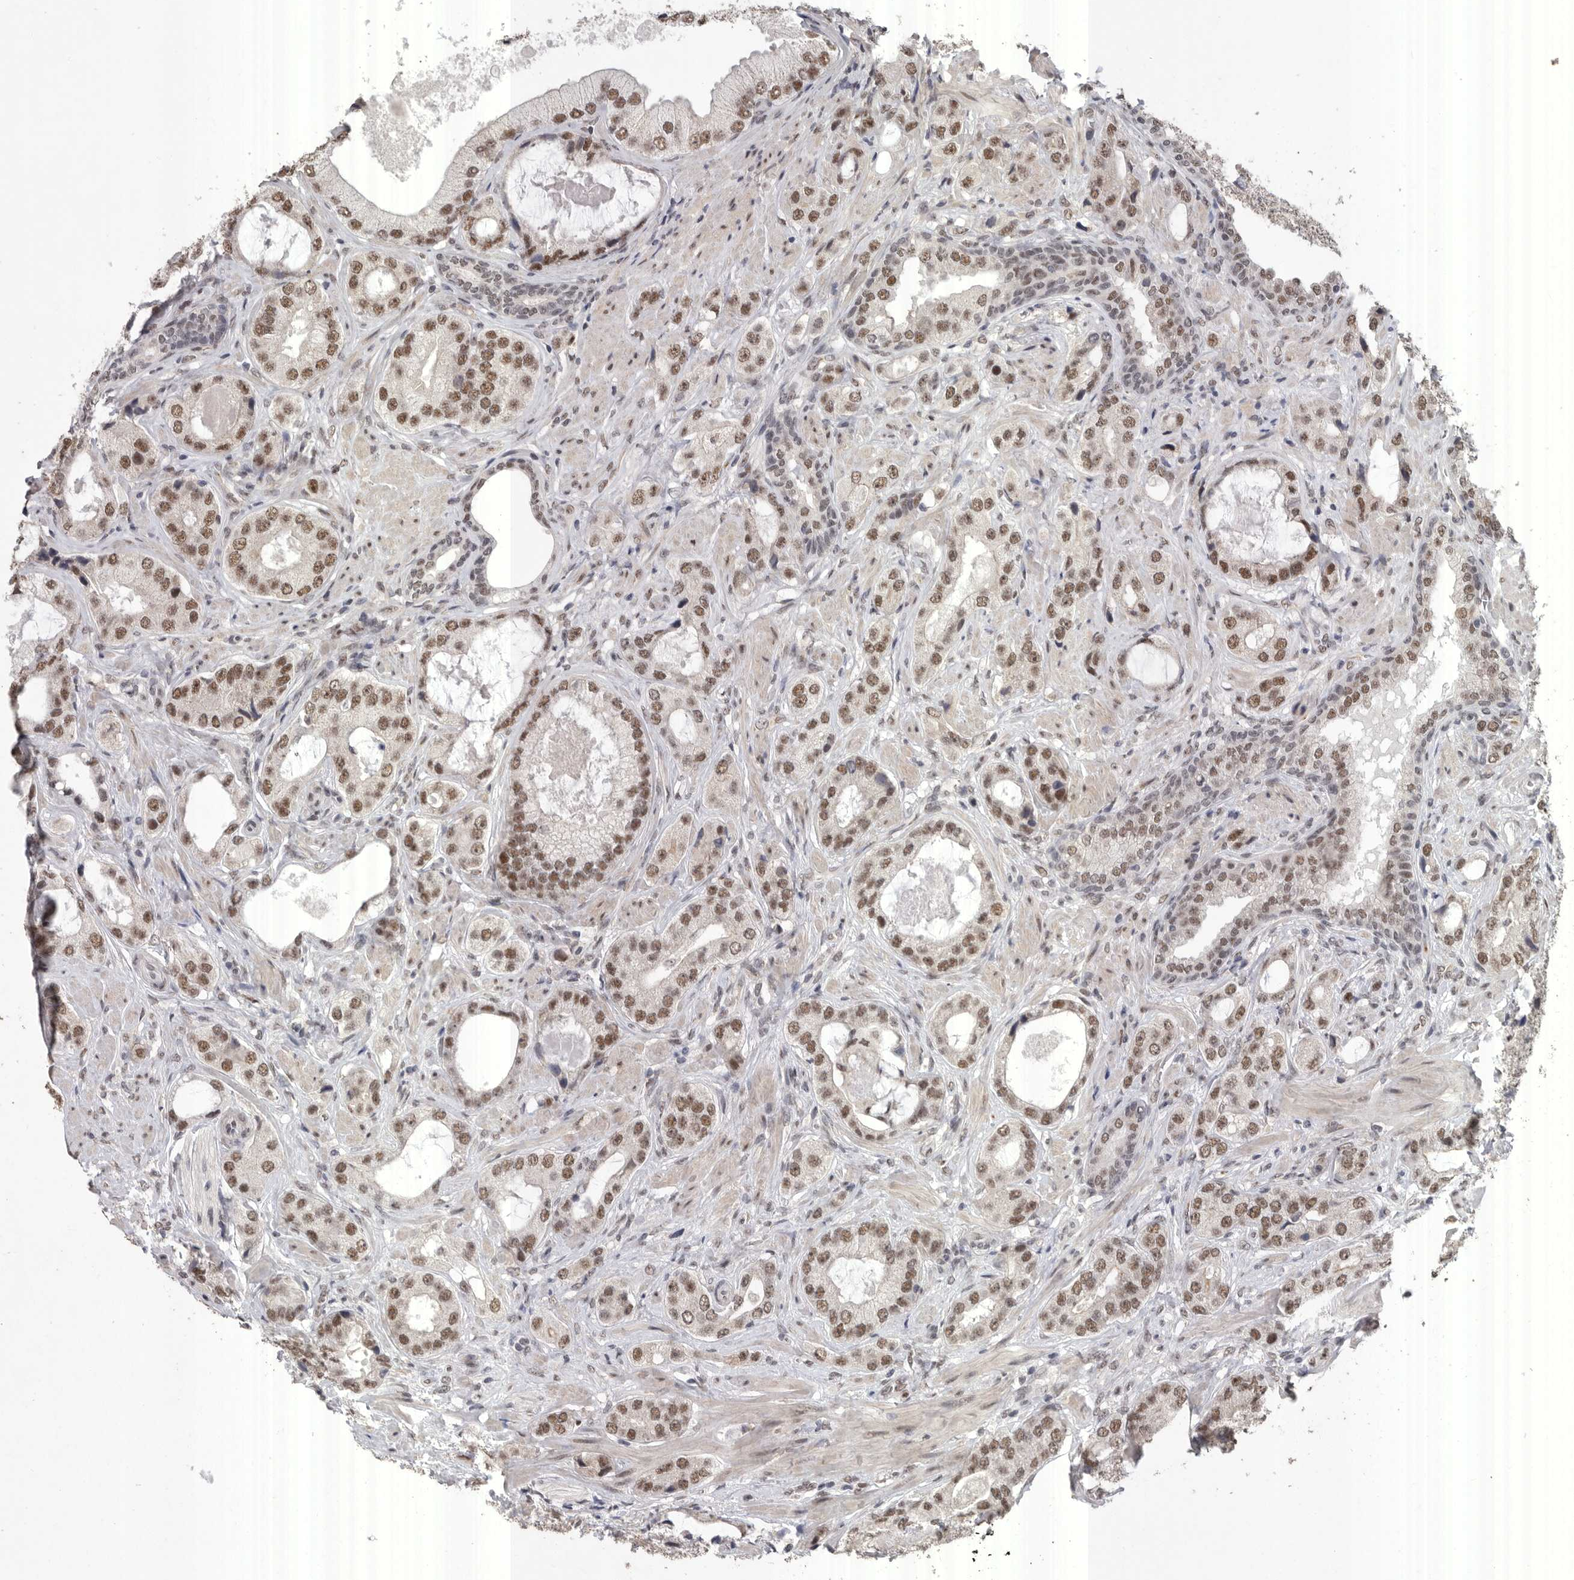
{"staining": {"intensity": "moderate", "quantity": ">75%", "location": "nuclear"}, "tissue": "prostate cancer", "cell_type": "Tumor cells", "image_type": "cancer", "snomed": [{"axis": "morphology", "description": "Normal tissue, NOS"}, {"axis": "morphology", "description": "Adenocarcinoma, High grade"}, {"axis": "topography", "description": "Prostate"}, {"axis": "topography", "description": "Peripheral nerve tissue"}], "caption": "Protein expression analysis of prostate cancer (adenocarcinoma (high-grade)) exhibits moderate nuclear expression in approximately >75% of tumor cells. Immunohistochemistry stains the protein in brown and the nuclei are stained blue.", "gene": "PPP1R10", "patient": {"sex": "male", "age": 59}}